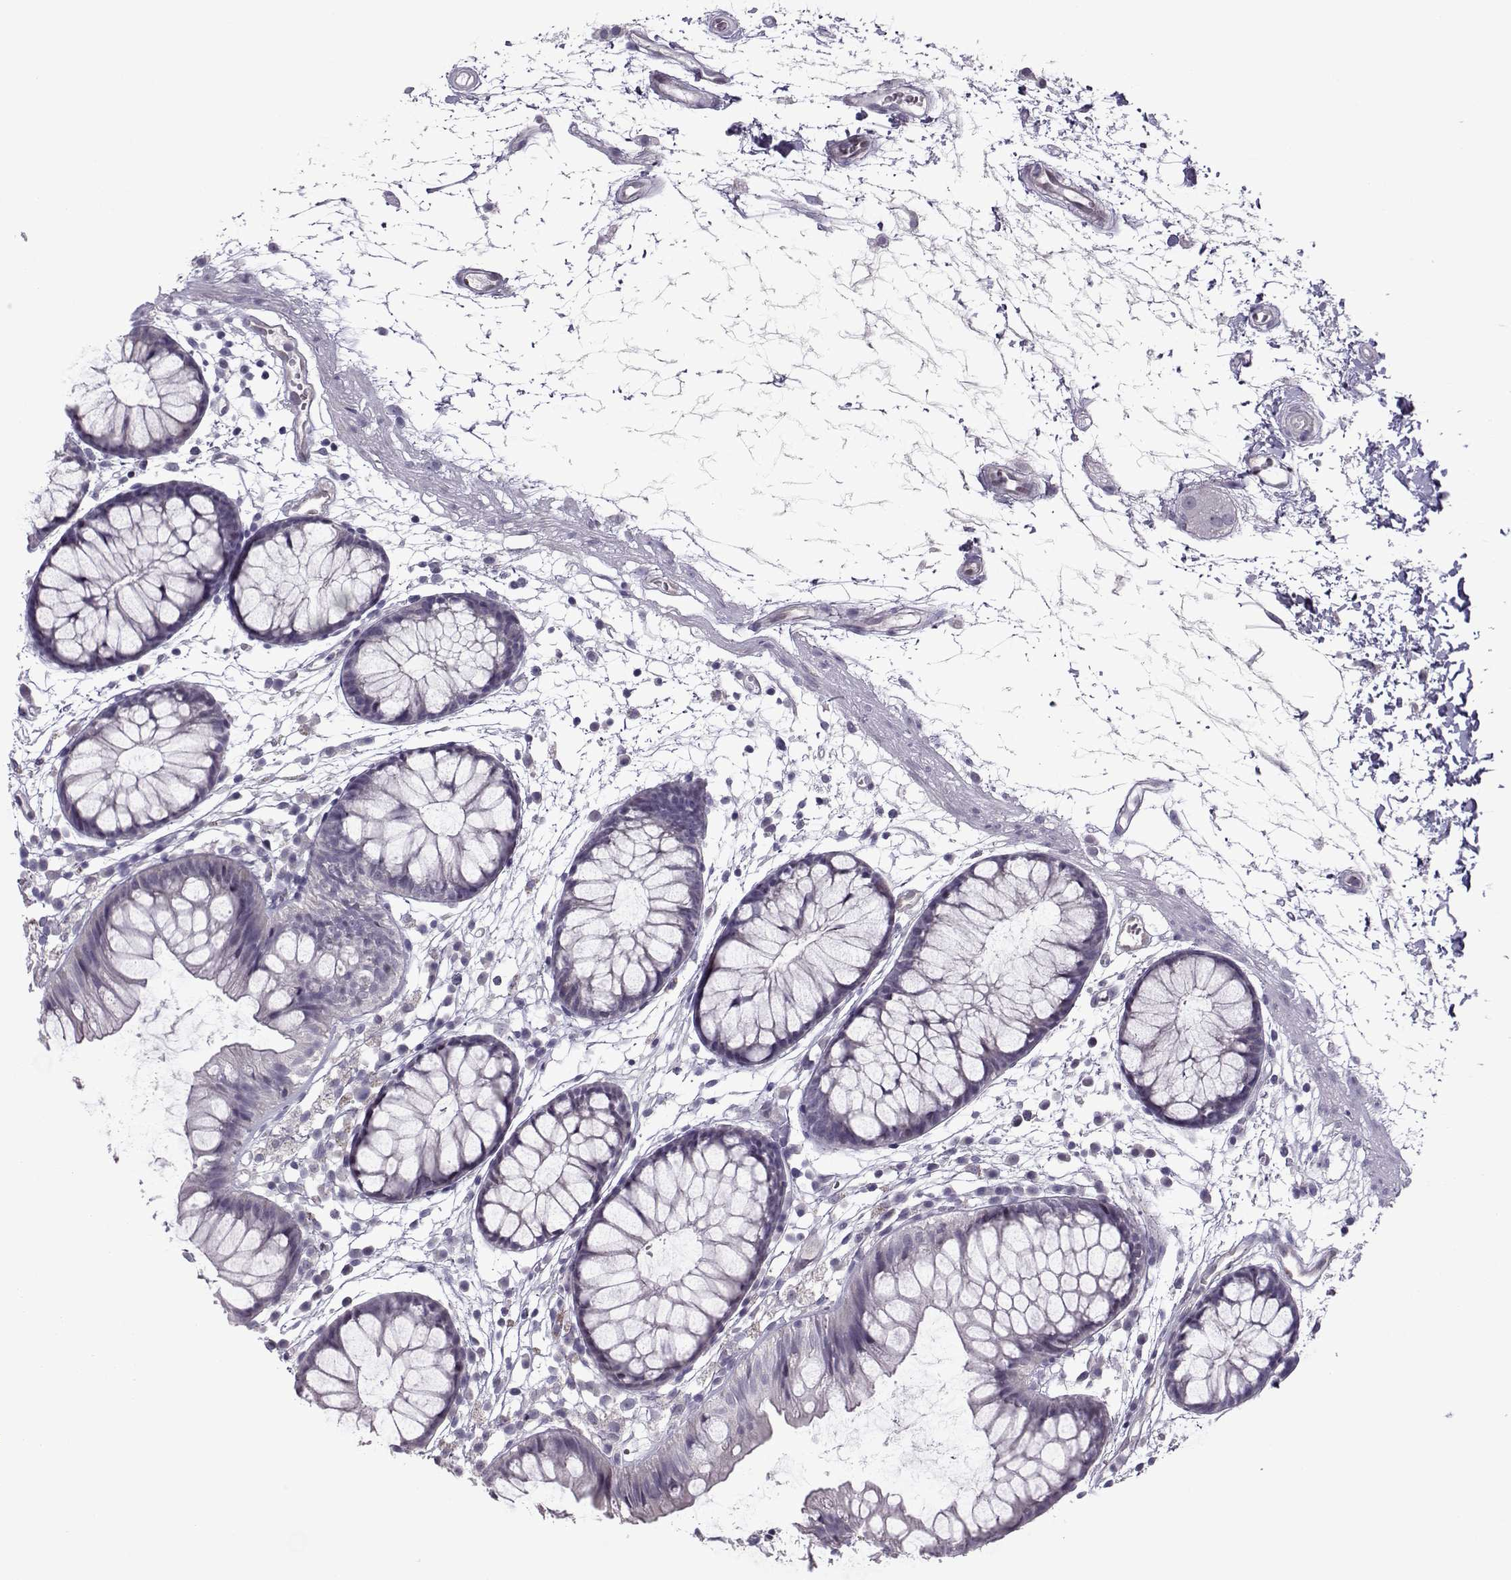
{"staining": {"intensity": "negative", "quantity": "none", "location": "none"}, "tissue": "colon", "cell_type": "Endothelial cells", "image_type": "normal", "snomed": [{"axis": "morphology", "description": "Normal tissue, NOS"}, {"axis": "morphology", "description": "Adenocarcinoma, NOS"}, {"axis": "topography", "description": "Colon"}], "caption": "IHC histopathology image of normal colon: colon stained with DAB (3,3'-diaminobenzidine) demonstrates no significant protein positivity in endothelial cells.", "gene": "ASRGL1", "patient": {"sex": "male", "age": 65}}